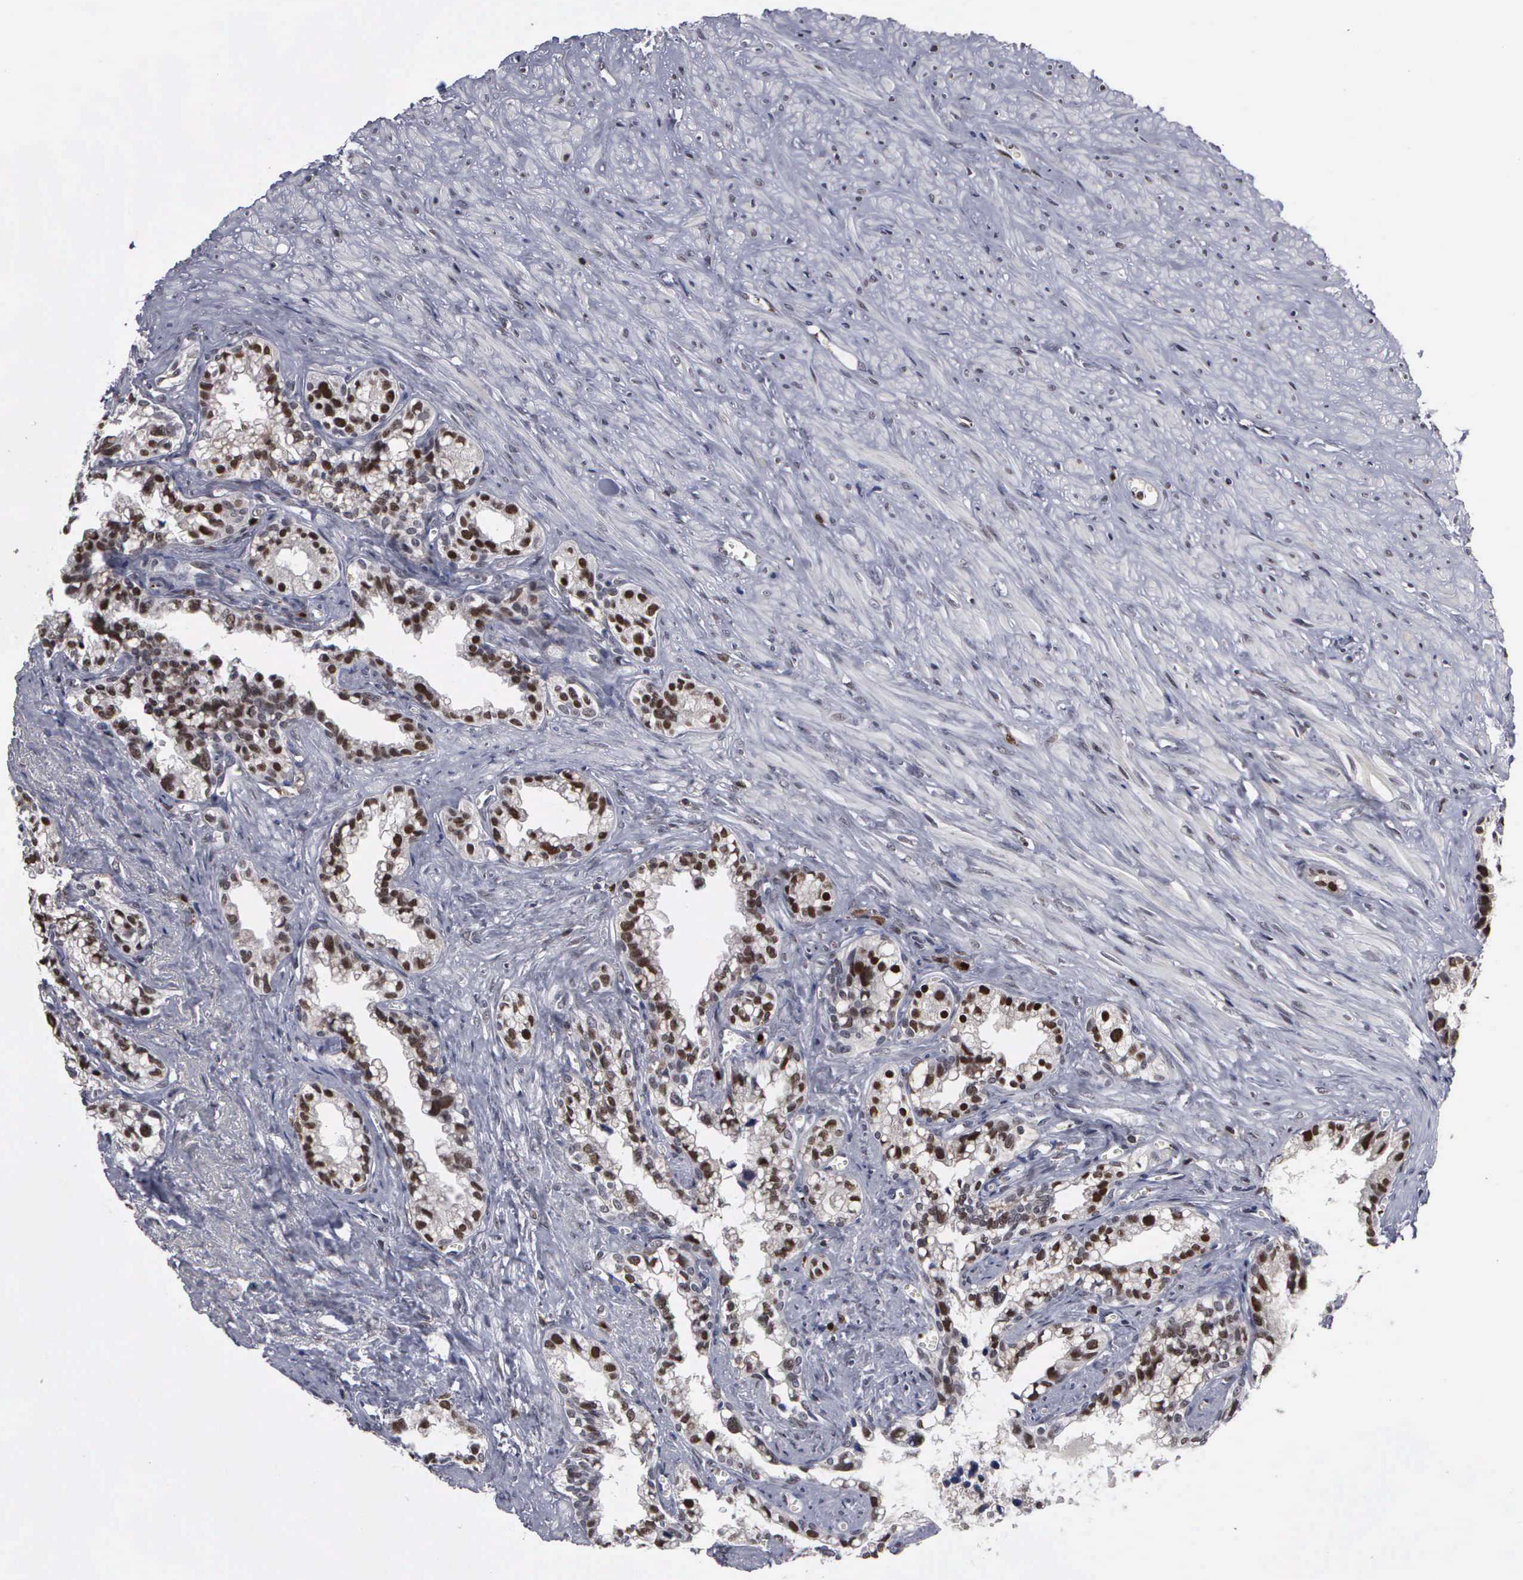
{"staining": {"intensity": "strong", "quantity": ">75%", "location": "nuclear"}, "tissue": "seminal vesicle", "cell_type": "Glandular cells", "image_type": "normal", "snomed": [{"axis": "morphology", "description": "Normal tissue, NOS"}, {"axis": "topography", "description": "Seminal veicle"}], "caption": "Seminal vesicle stained with DAB (3,3'-diaminobenzidine) IHC exhibits high levels of strong nuclear positivity in approximately >75% of glandular cells. The protein of interest is shown in brown color, while the nuclei are stained blue.", "gene": "TRMT5", "patient": {"sex": "male", "age": 60}}